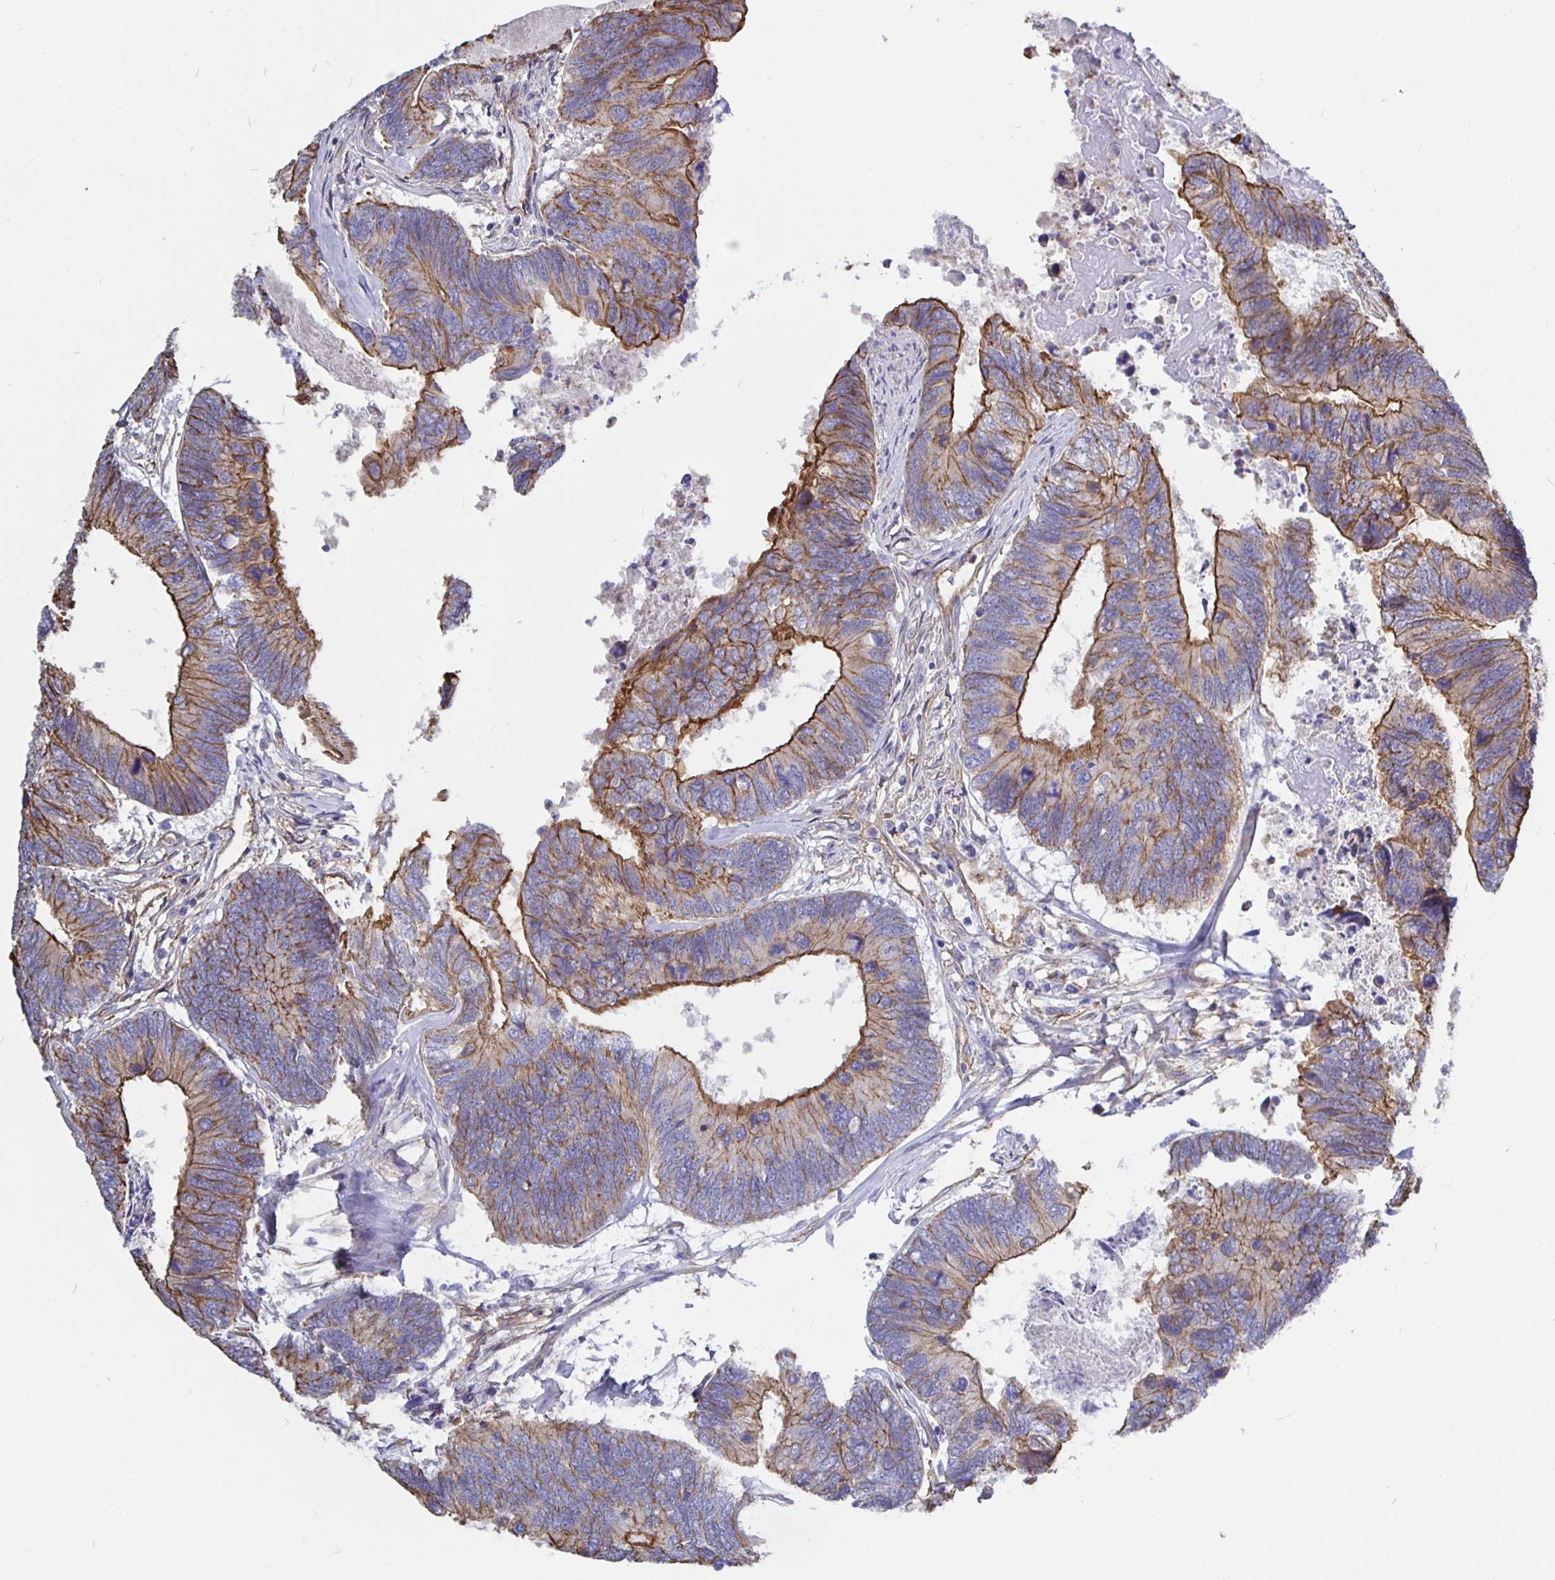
{"staining": {"intensity": "strong", "quantity": "25%-75%", "location": "cytoplasmic/membranous"}, "tissue": "colorectal cancer", "cell_type": "Tumor cells", "image_type": "cancer", "snomed": [{"axis": "morphology", "description": "Adenocarcinoma, NOS"}, {"axis": "topography", "description": "Colon"}], "caption": "Immunohistochemistry (IHC) staining of colorectal cancer (adenocarcinoma), which shows high levels of strong cytoplasmic/membranous positivity in about 25%-75% of tumor cells indicating strong cytoplasmic/membranous protein expression. The staining was performed using DAB (3,3'-diaminobenzidine) (brown) for protein detection and nuclei were counterstained in hematoxylin (blue).", "gene": "ARHGEF39", "patient": {"sex": "female", "age": 67}}